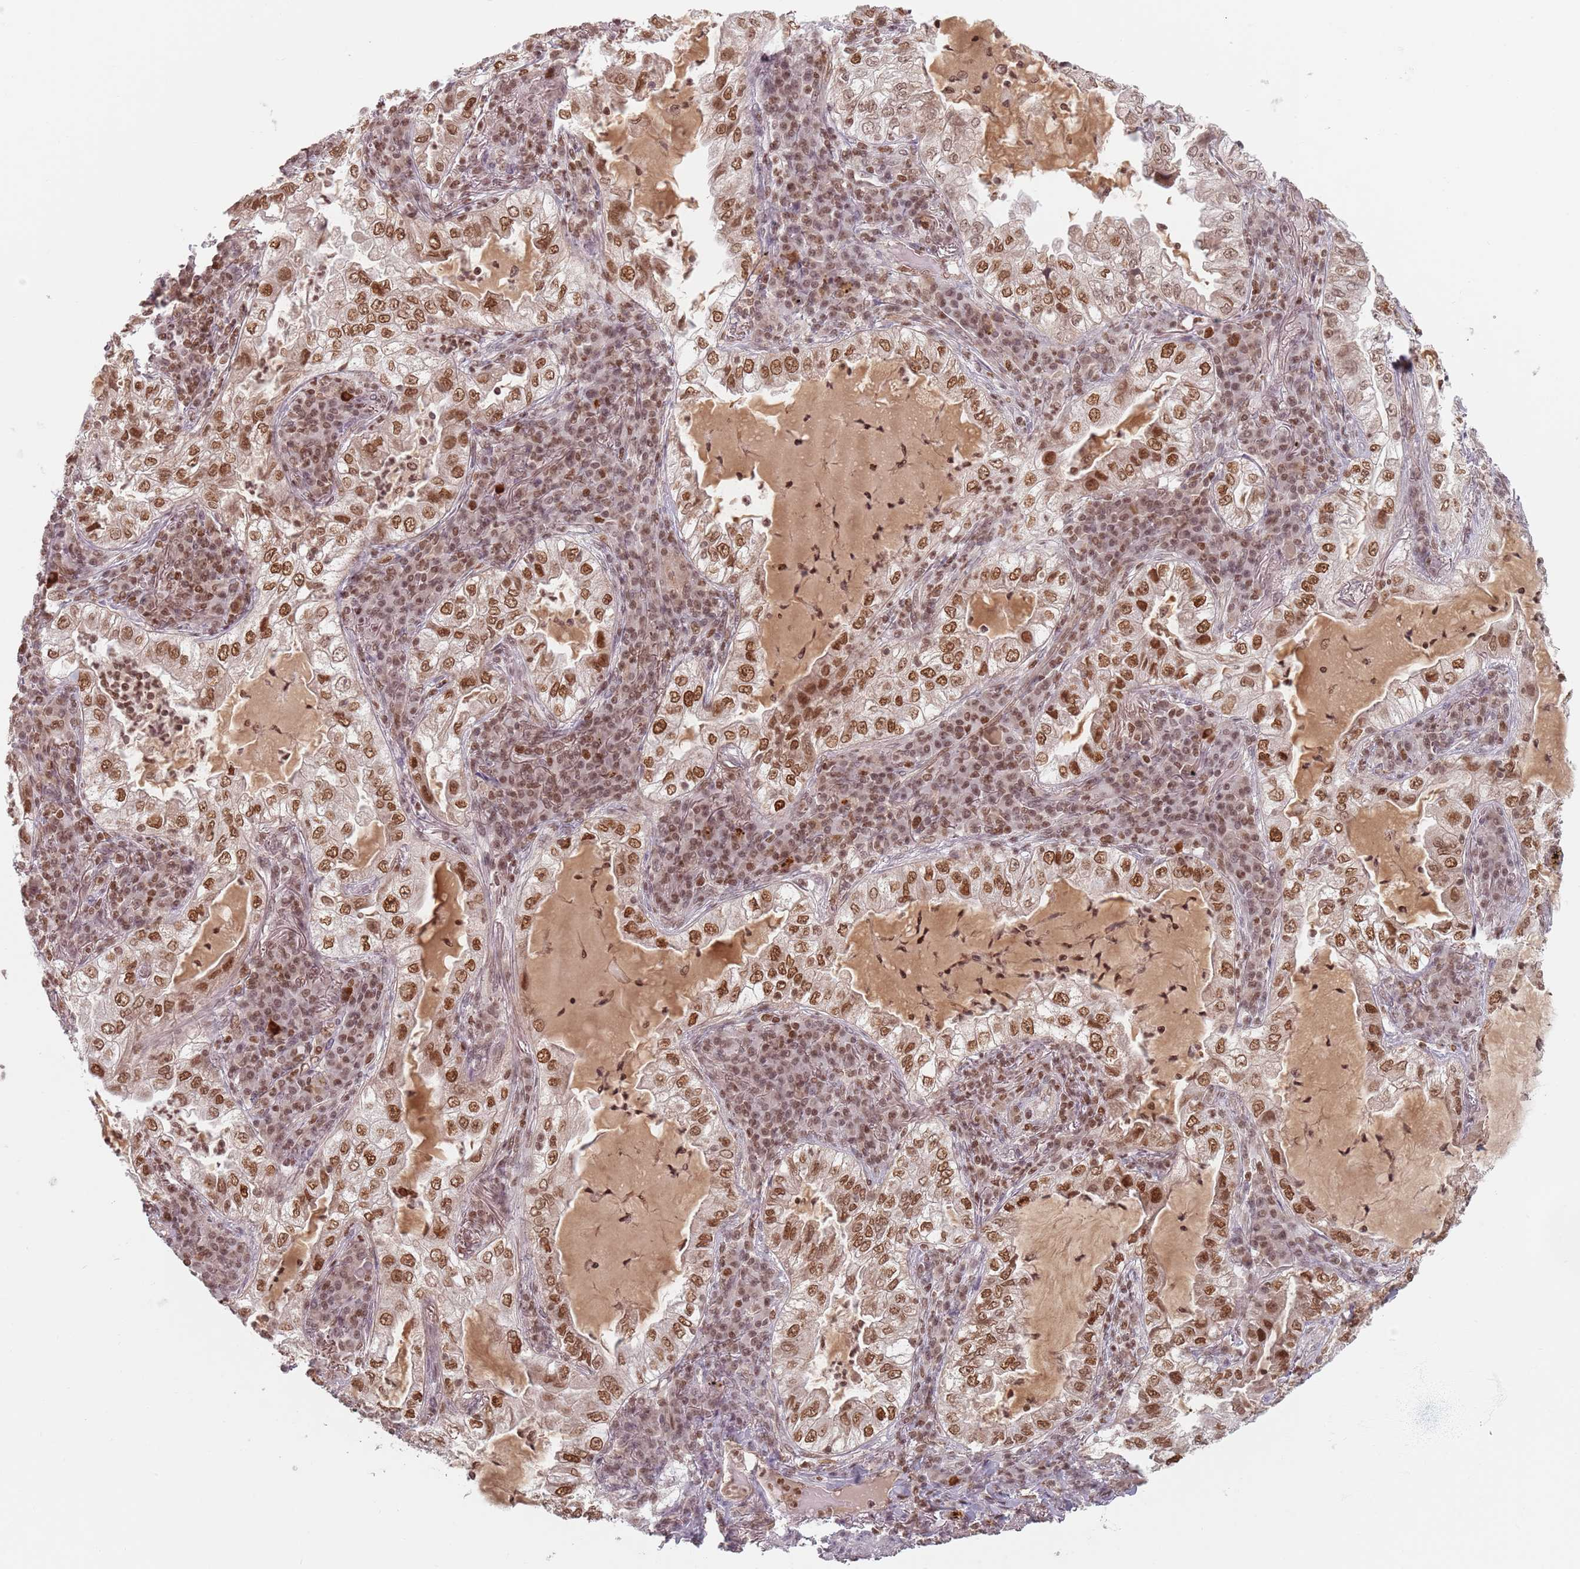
{"staining": {"intensity": "moderate", "quantity": ">75%", "location": "cytoplasmic/membranous,nuclear"}, "tissue": "lung cancer", "cell_type": "Tumor cells", "image_type": "cancer", "snomed": [{"axis": "morphology", "description": "Adenocarcinoma, NOS"}, {"axis": "topography", "description": "Lung"}], "caption": "Immunohistochemistry (IHC) of human lung adenocarcinoma displays medium levels of moderate cytoplasmic/membranous and nuclear expression in about >75% of tumor cells.", "gene": "NUP50", "patient": {"sex": "female", "age": 73}}